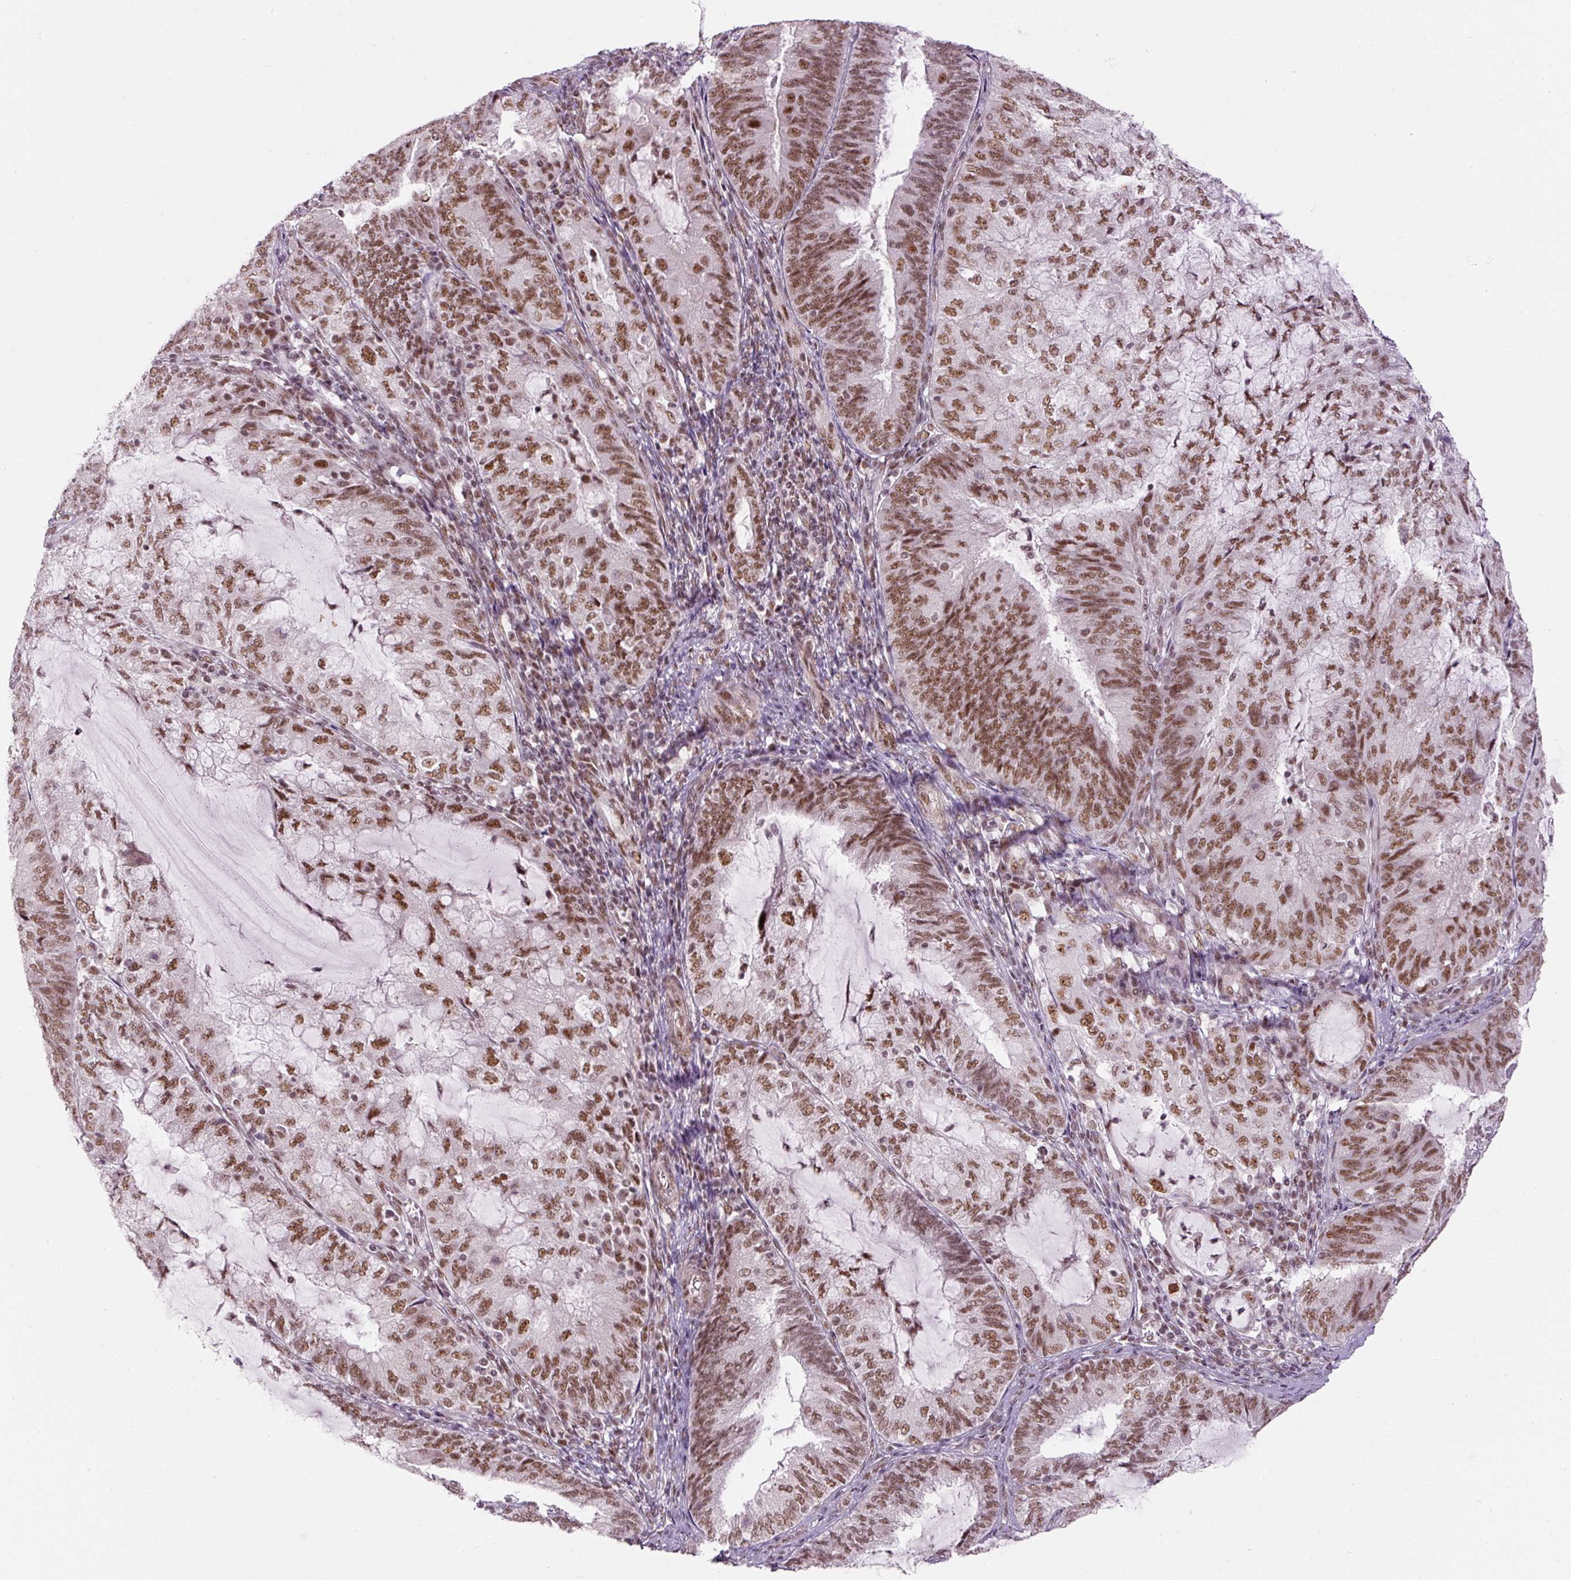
{"staining": {"intensity": "moderate", "quantity": ">75%", "location": "nuclear"}, "tissue": "endometrial cancer", "cell_type": "Tumor cells", "image_type": "cancer", "snomed": [{"axis": "morphology", "description": "Adenocarcinoma, NOS"}, {"axis": "topography", "description": "Endometrium"}], "caption": "Tumor cells show medium levels of moderate nuclear positivity in about >75% of cells in human endometrial adenocarcinoma. Using DAB (brown) and hematoxylin (blue) stains, captured at high magnification using brightfield microscopy.", "gene": "U2AF2", "patient": {"sex": "female", "age": 81}}